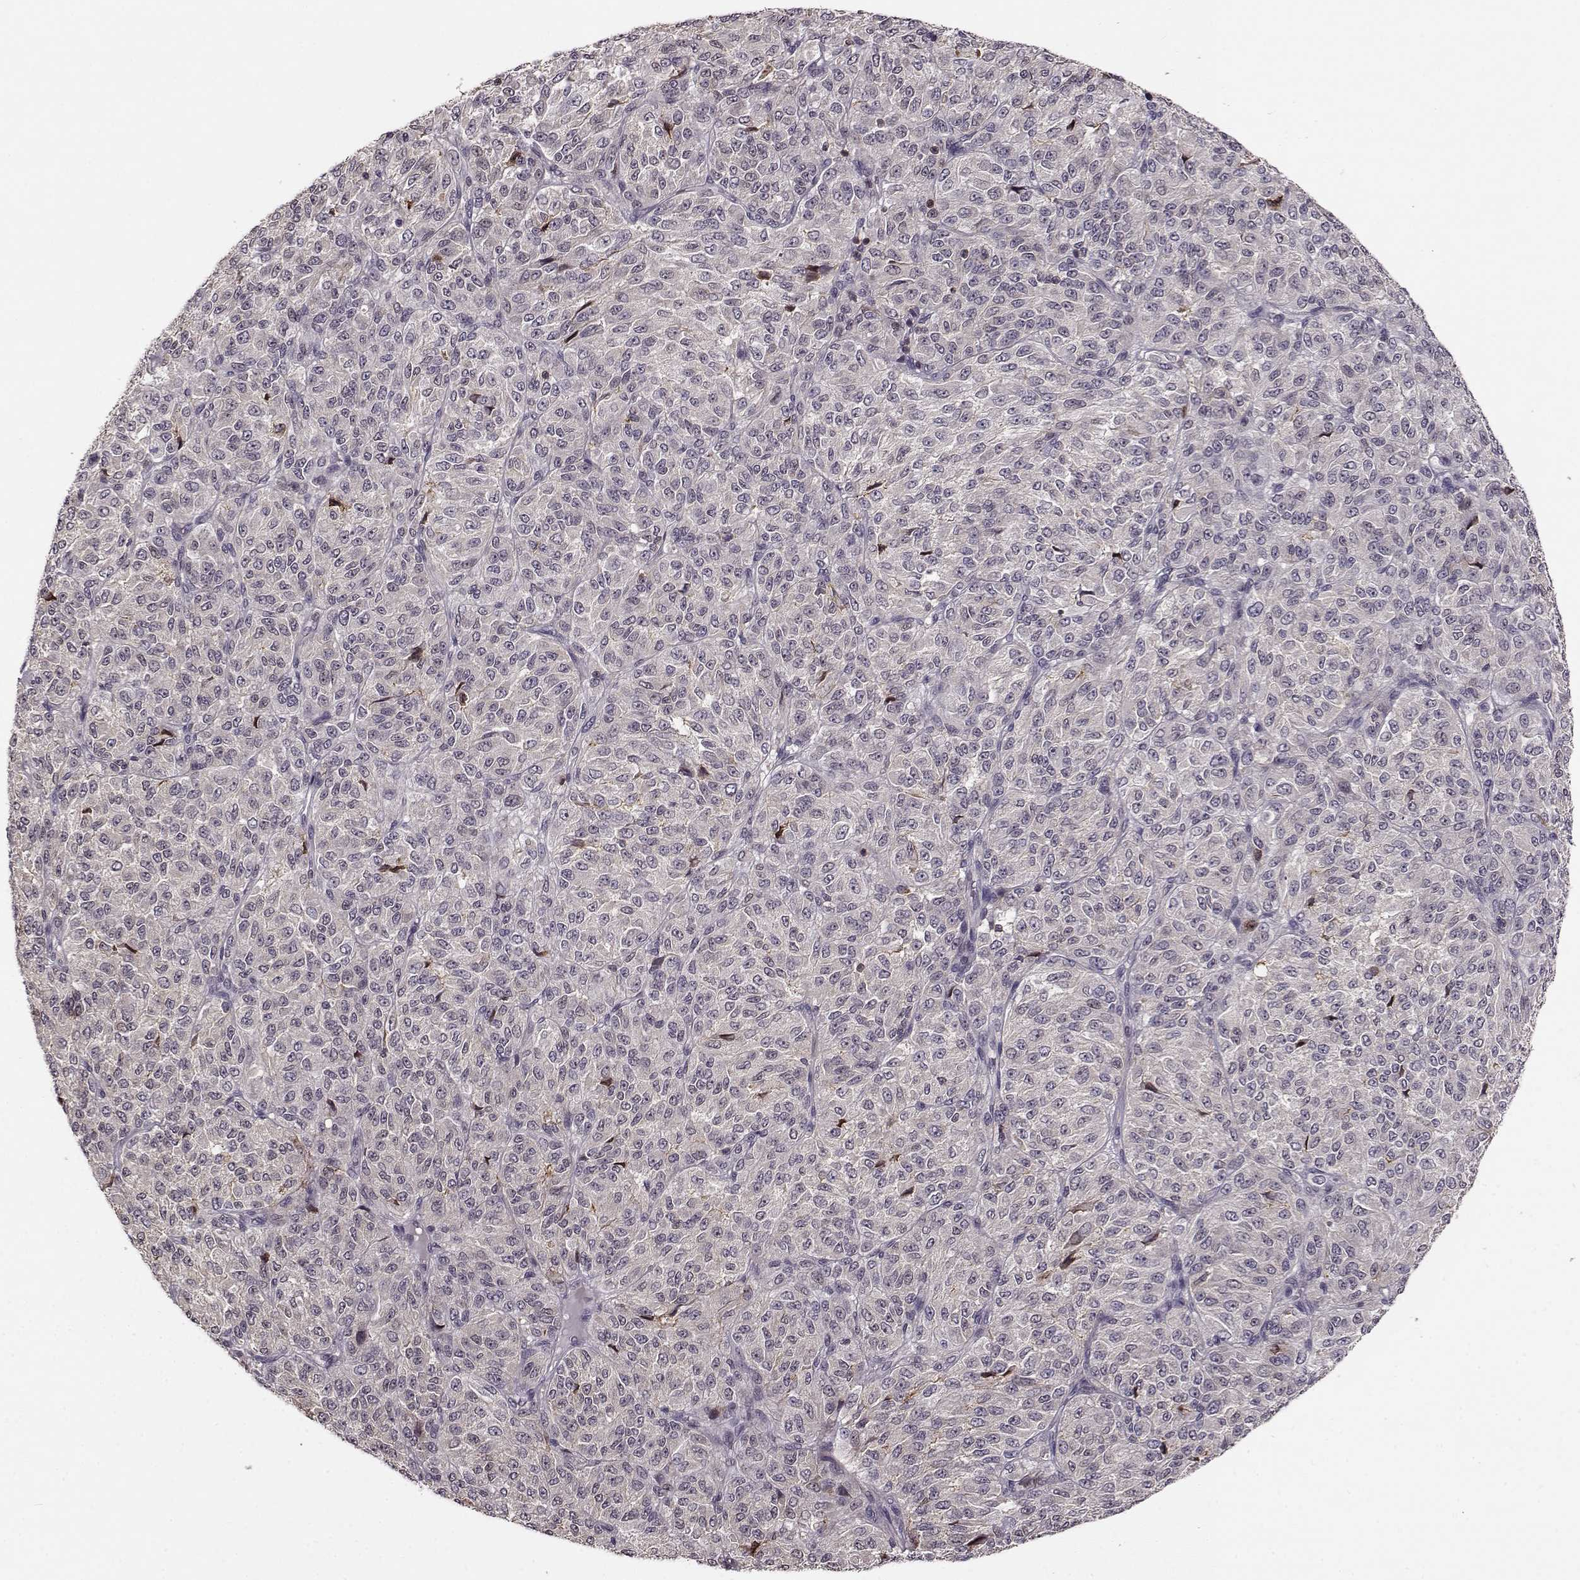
{"staining": {"intensity": "negative", "quantity": "none", "location": "none"}, "tissue": "melanoma", "cell_type": "Tumor cells", "image_type": "cancer", "snomed": [{"axis": "morphology", "description": "Malignant melanoma, Metastatic site"}, {"axis": "topography", "description": "Brain"}], "caption": "IHC photomicrograph of malignant melanoma (metastatic site) stained for a protein (brown), which displays no staining in tumor cells. (Brightfield microscopy of DAB (3,3'-diaminobenzidine) IHC at high magnification).", "gene": "MFSD1", "patient": {"sex": "female", "age": 56}}